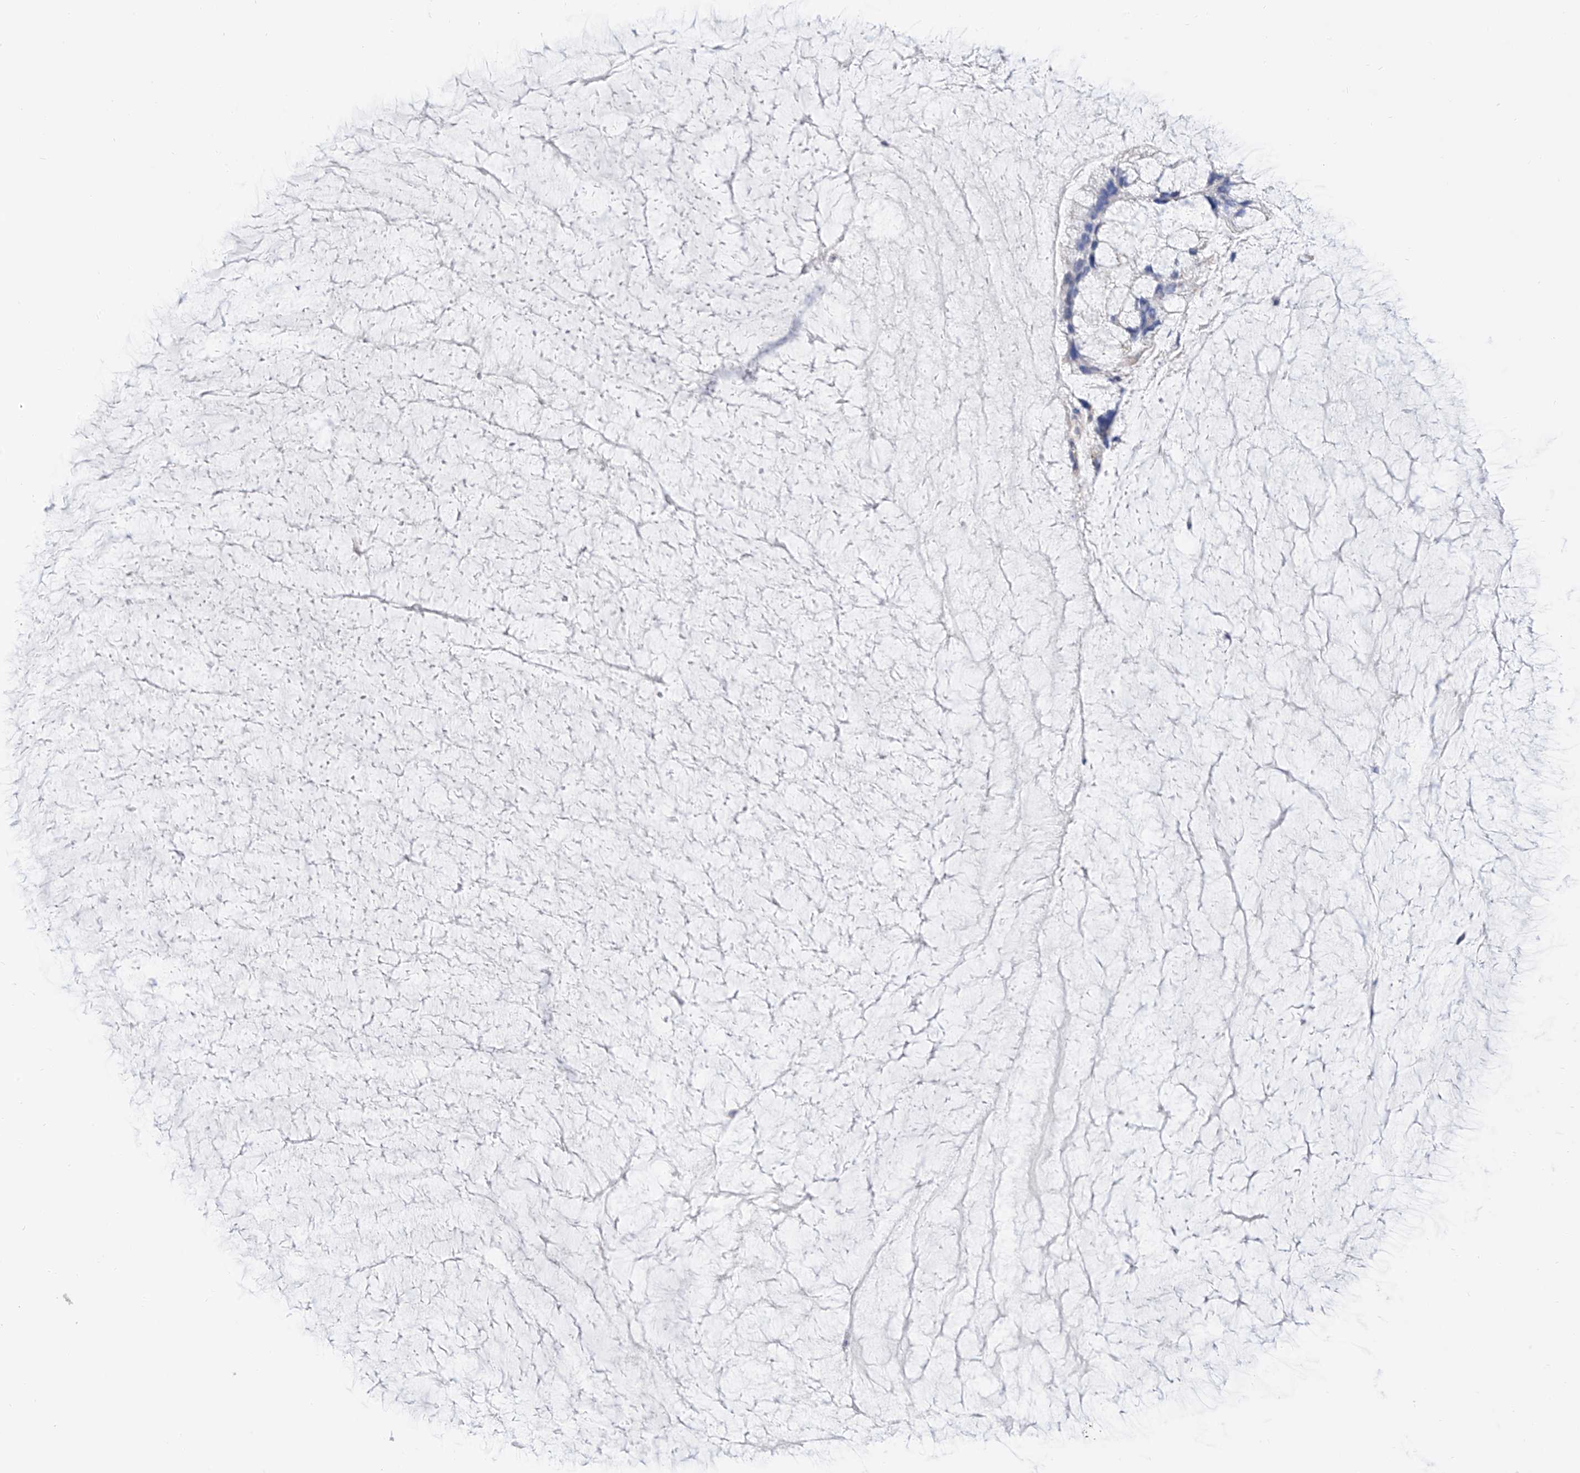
{"staining": {"intensity": "negative", "quantity": "none", "location": "none"}, "tissue": "ovarian cancer", "cell_type": "Tumor cells", "image_type": "cancer", "snomed": [{"axis": "morphology", "description": "Cystadenocarcinoma, mucinous, NOS"}, {"axis": "topography", "description": "Ovary"}], "caption": "A histopathology image of mucinous cystadenocarcinoma (ovarian) stained for a protein reveals no brown staining in tumor cells.", "gene": "ZNF653", "patient": {"sex": "female", "age": 37}}